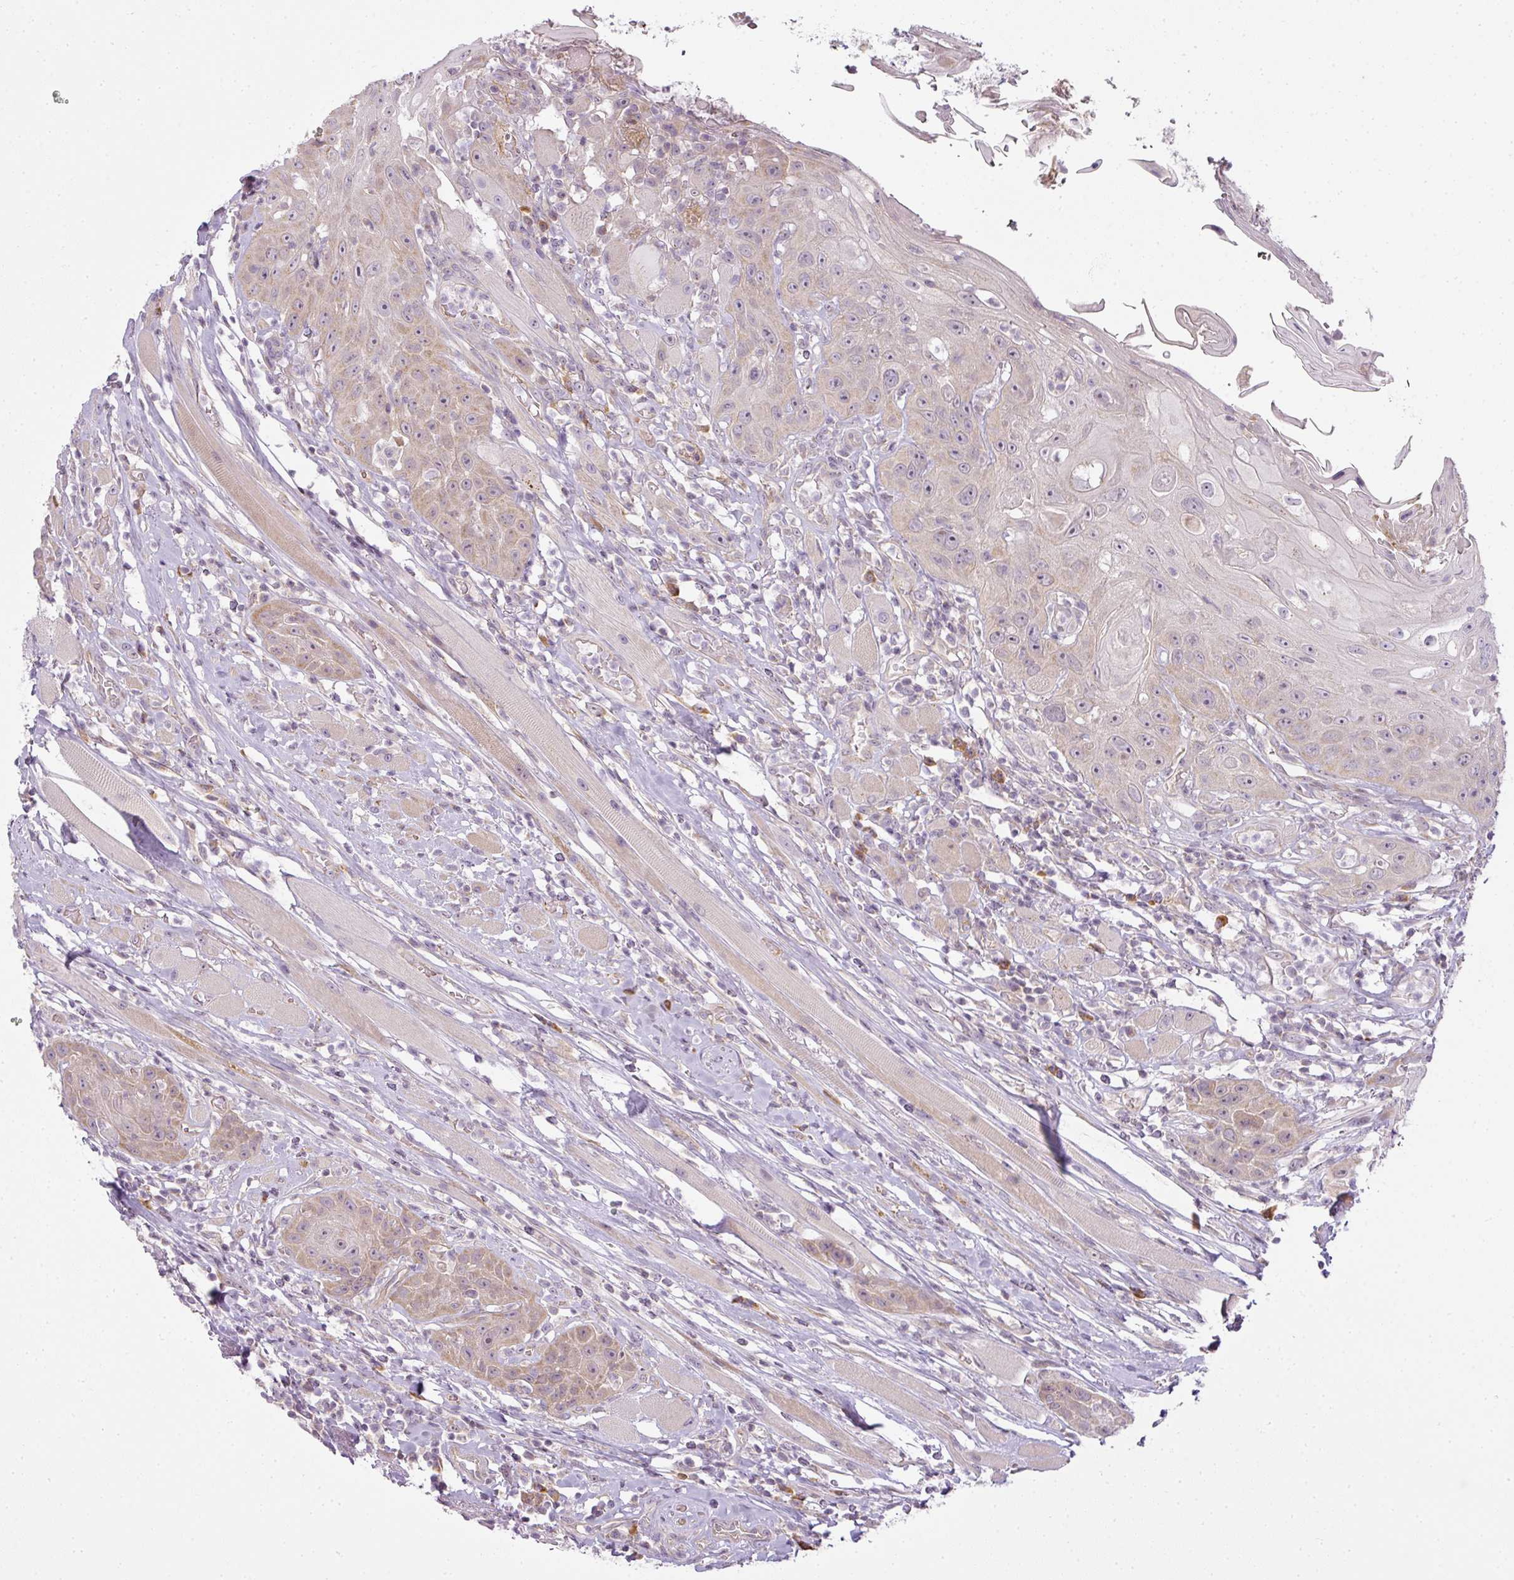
{"staining": {"intensity": "weak", "quantity": "25%-75%", "location": "cytoplasmic/membranous"}, "tissue": "head and neck cancer", "cell_type": "Tumor cells", "image_type": "cancer", "snomed": [{"axis": "morphology", "description": "Squamous cell carcinoma, NOS"}, {"axis": "topography", "description": "Head-Neck"}], "caption": "Head and neck cancer was stained to show a protein in brown. There is low levels of weak cytoplasmic/membranous expression in about 25%-75% of tumor cells.", "gene": "LY75", "patient": {"sex": "female", "age": 59}}